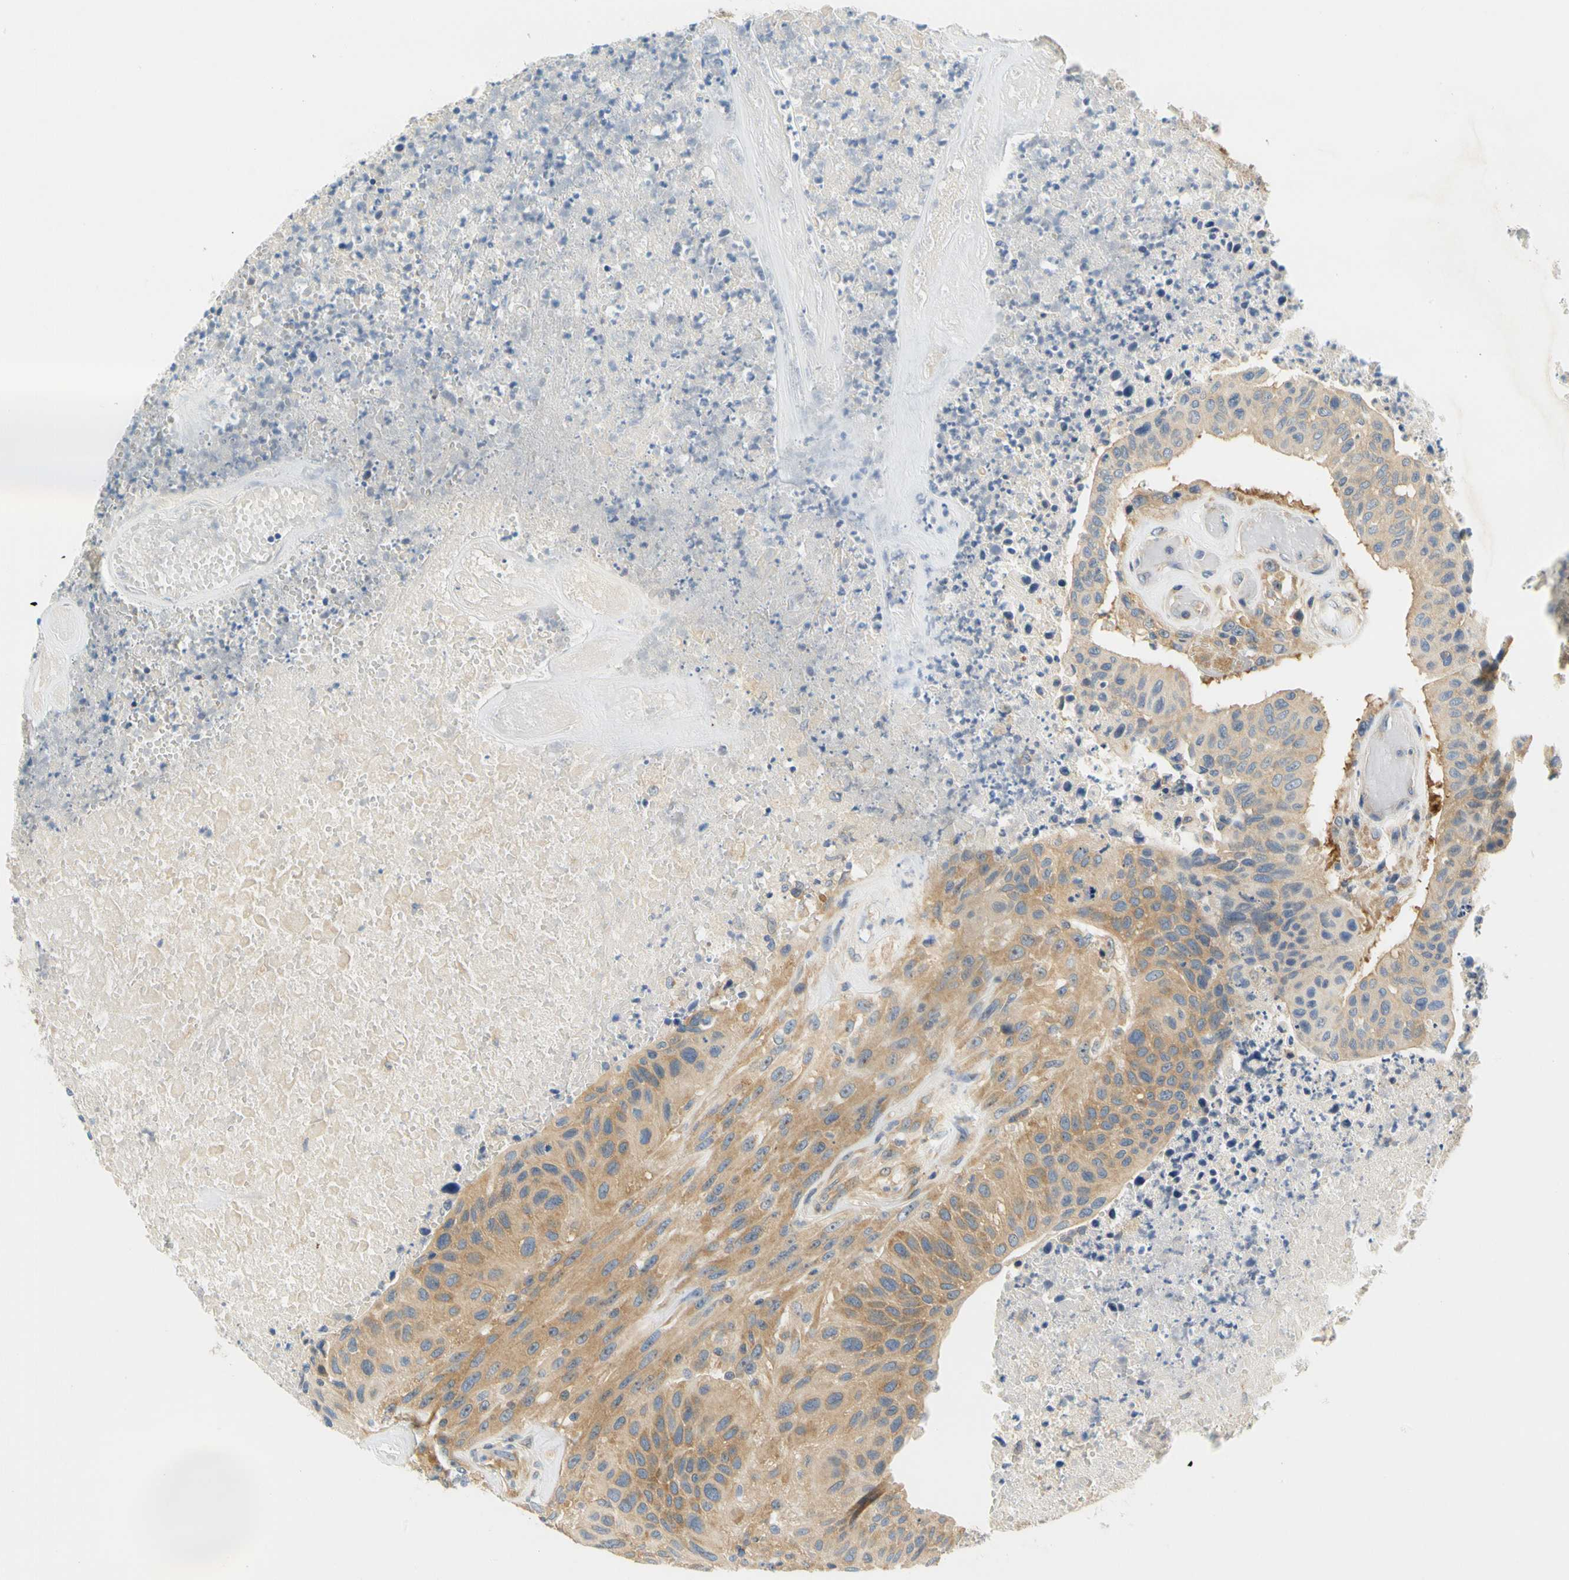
{"staining": {"intensity": "moderate", "quantity": ">75%", "location": "cytoplasmic/membranous"}, "tissue": "urothelial cancer", "cell_type": "Tumor cells", "image_type": "cancer", "snomed": [{"axis": "morphology", "description": "Urothelial carcinoma, High grade"}, {"axis": "topography", "description": "Urinary bladder"}], "caption": "There is medium levels of moderate cytoplasmic/membranous expression in tumor cells of urothelial cancer, as demonstrated by immunohistochemical staining (brown color).", "gene": "LRRC47", "patient": {"sex": "male", "age": 66}}